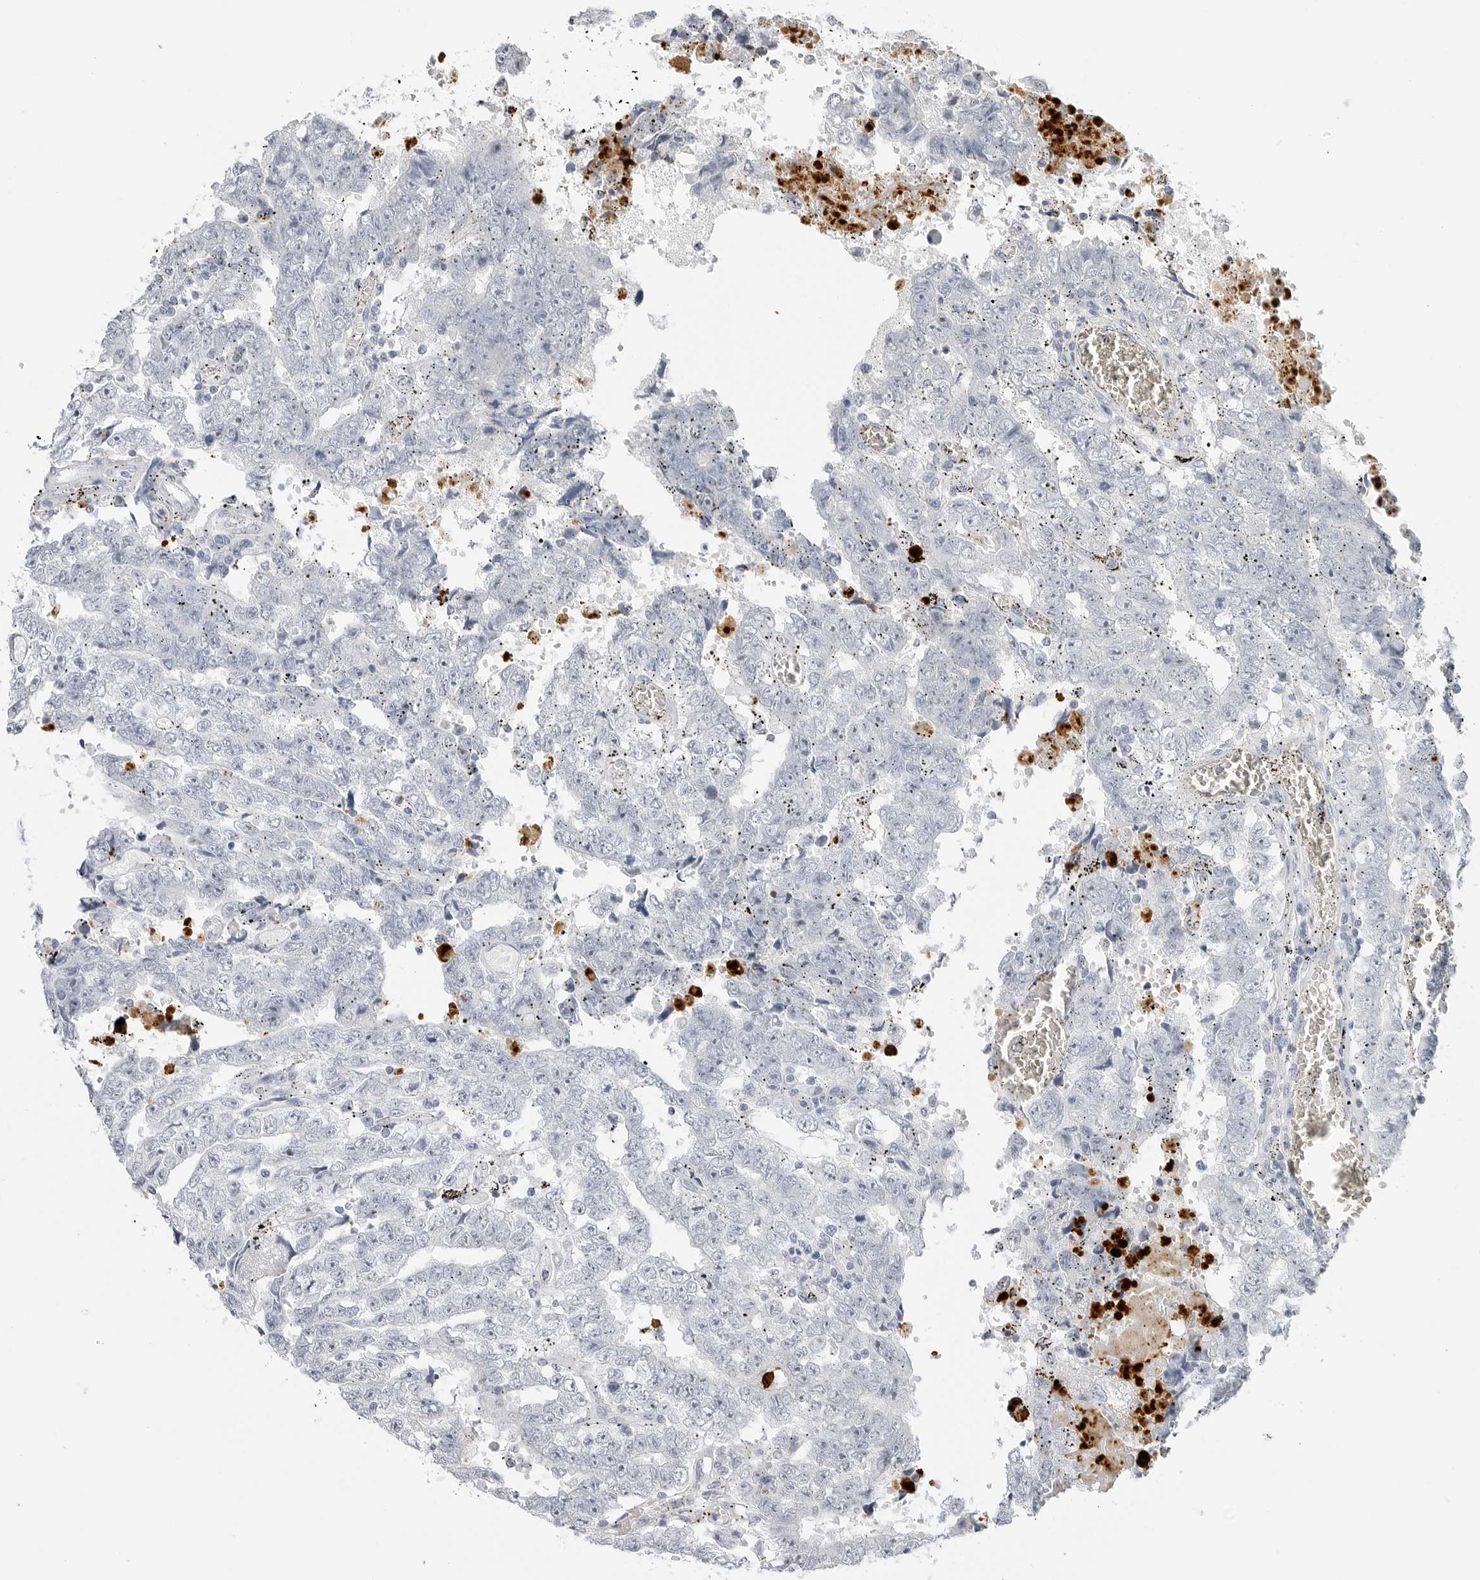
{"staining": {"intensity": "negative", "quantity": "none", "location": "none"}, "tissue": "testis cancer", "cell_type": "Tumor cells", "image_type": "cancer", "snomed": [{"axis": "morphology", "description": "Carcinoma, Embryonal, NOS"}, {"axis": "topography", "description": "Testis"}], "caption": "Immunohistochemical staining of testis cancer demonstrates no significant expression in tumor cells. (DAB (3,3'-diaminobenzidine) immunohistochemistry visualized using brightfield microscopy, high magnification).", "gene": "MAP2K5", "patient": {"sex": "male", "age": 25}}